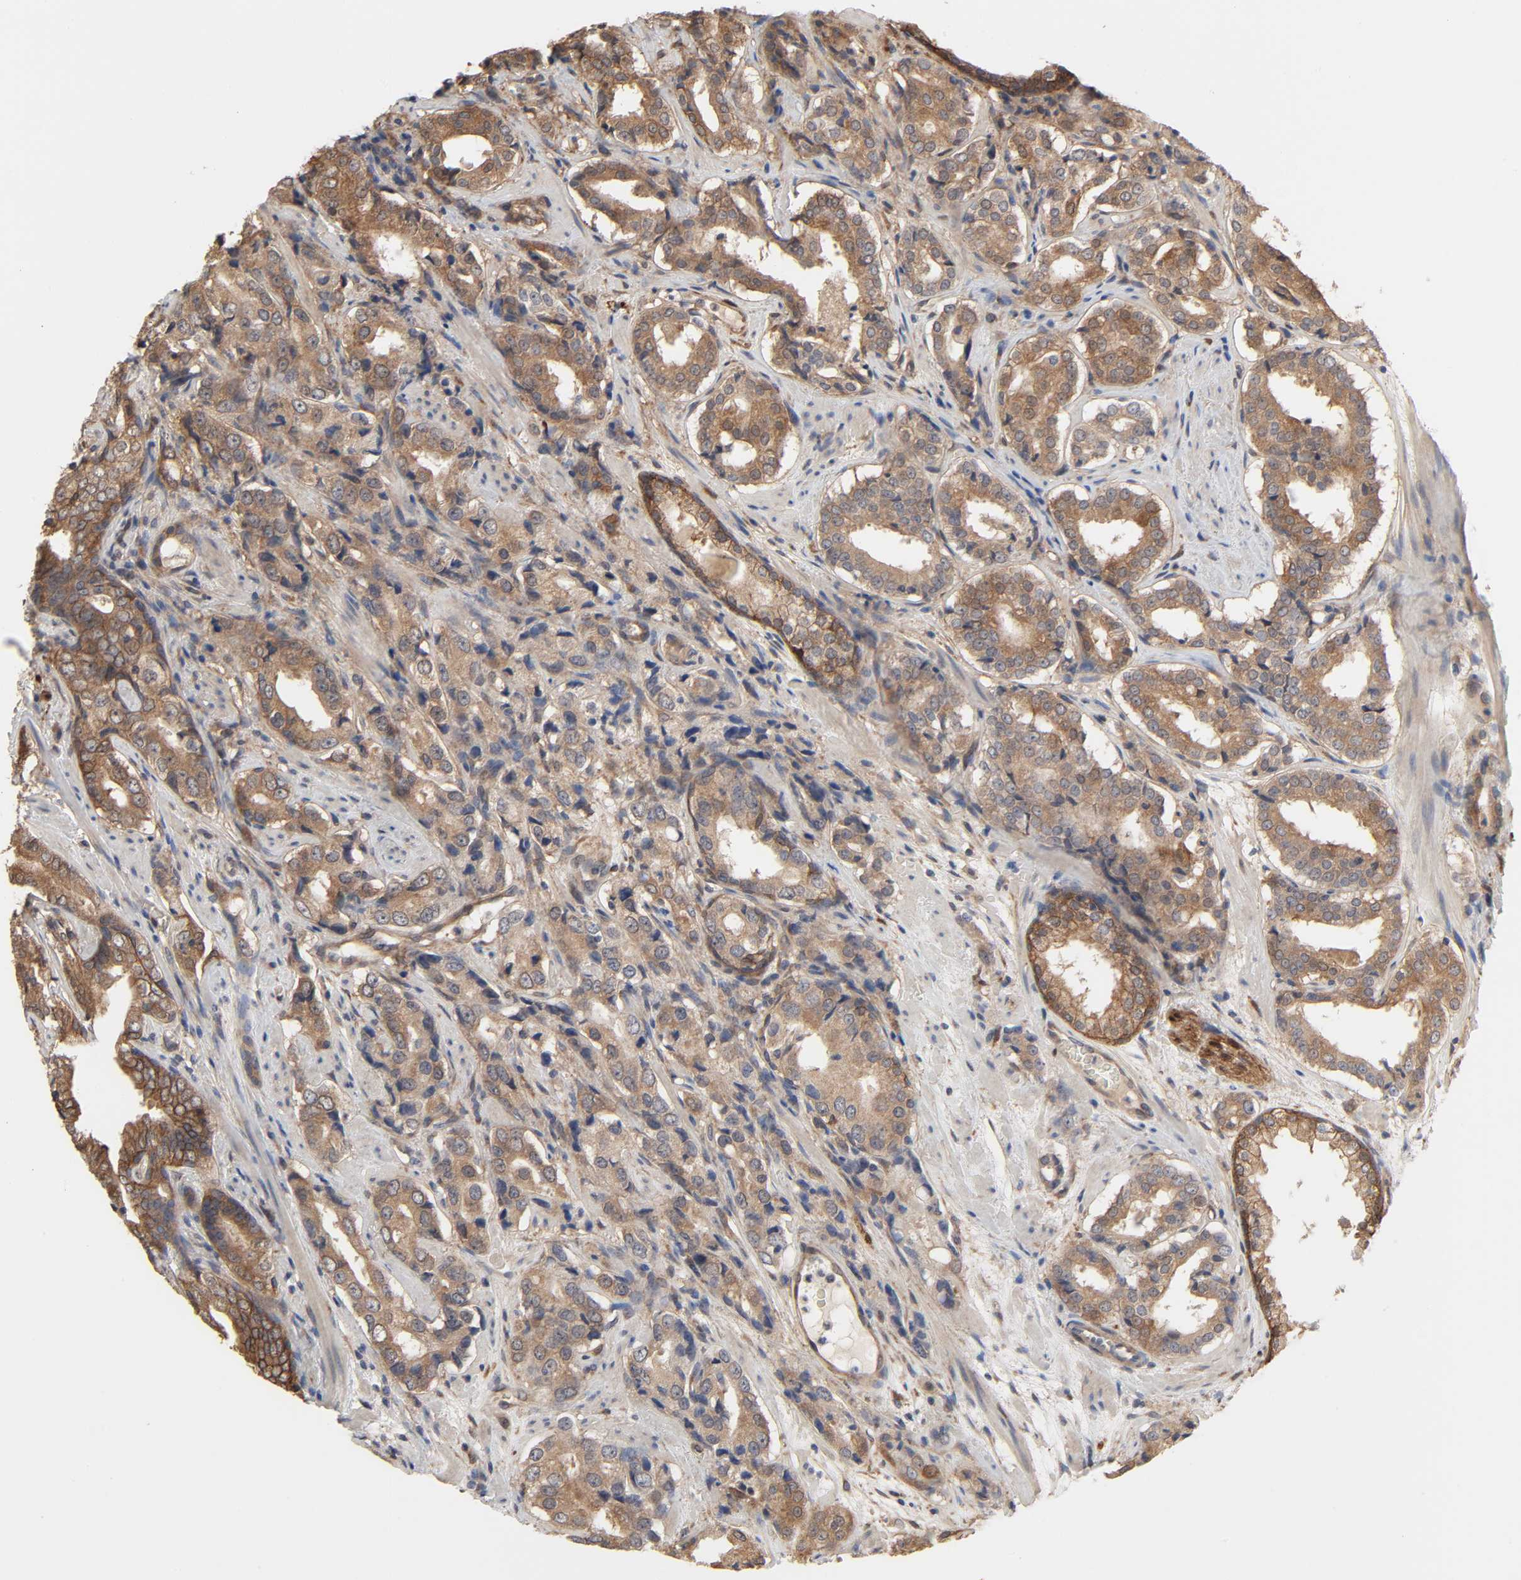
{"staining": {"intensity": "moderate", "quantity": ">75%", "location": "cytoplasmic/membranous"}, "tissue": "prostate cancer", "cell_type": "Tumor cells", "image_type": "cancer", "snomed": [{"axis": "morphology", "description": "Adenocarcinoma, Medium grade"}, {"axis": "topography", "description": "Prostate"}], "caption": "An immunohistochemistry (IHC) histopathology image of tumor tissue is shown. Protein staining in brown highlights moderate cytoplasmic/membranous positivity in adenocarcinoma (medium-grade) (prostate) within tumor cells. (DAB IHC, brown staining for protein, blue staining for nuclei).", "gene": "NDRG2", "patient": {"sex": "male", "age": 60}}